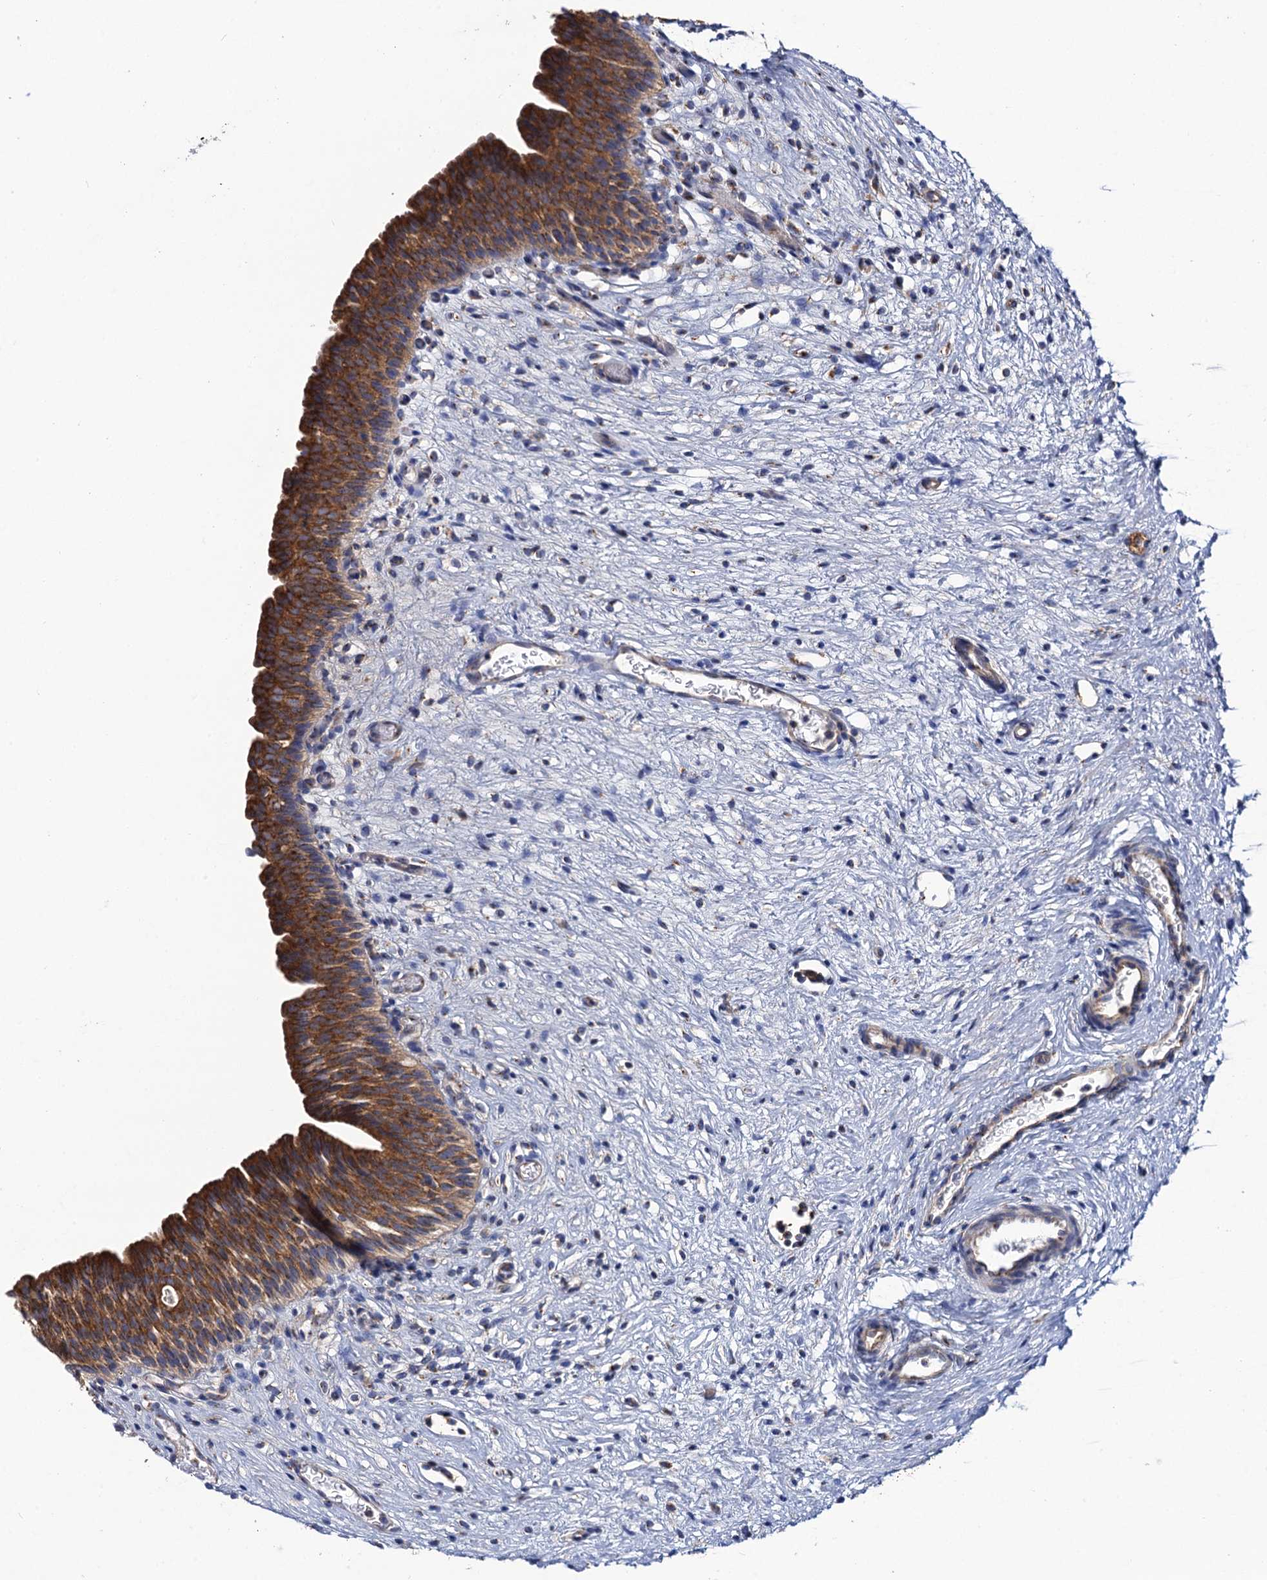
{"staining": {"intensity": "moderate", "quantity": ">75%", "location": "cytoplasmic/membranous"}, "tissue": "urinary bladder", "cell_type": "Urothelial cells", "image_type": "normal", "snomed": [{"axis": "morphology", "description": "Transitional cell carcinoma in-situ"}, {"axis": "topography", "description": "Urinary bladder"}], "caption": "Immunohistochemical staining of normal human urinary bladder displays moderate cytoplasmic/membranous protein staining in about >75% of urothelial cells.", "gene": "DYDC1", "patient": {"sex": "male", "age": 74}}